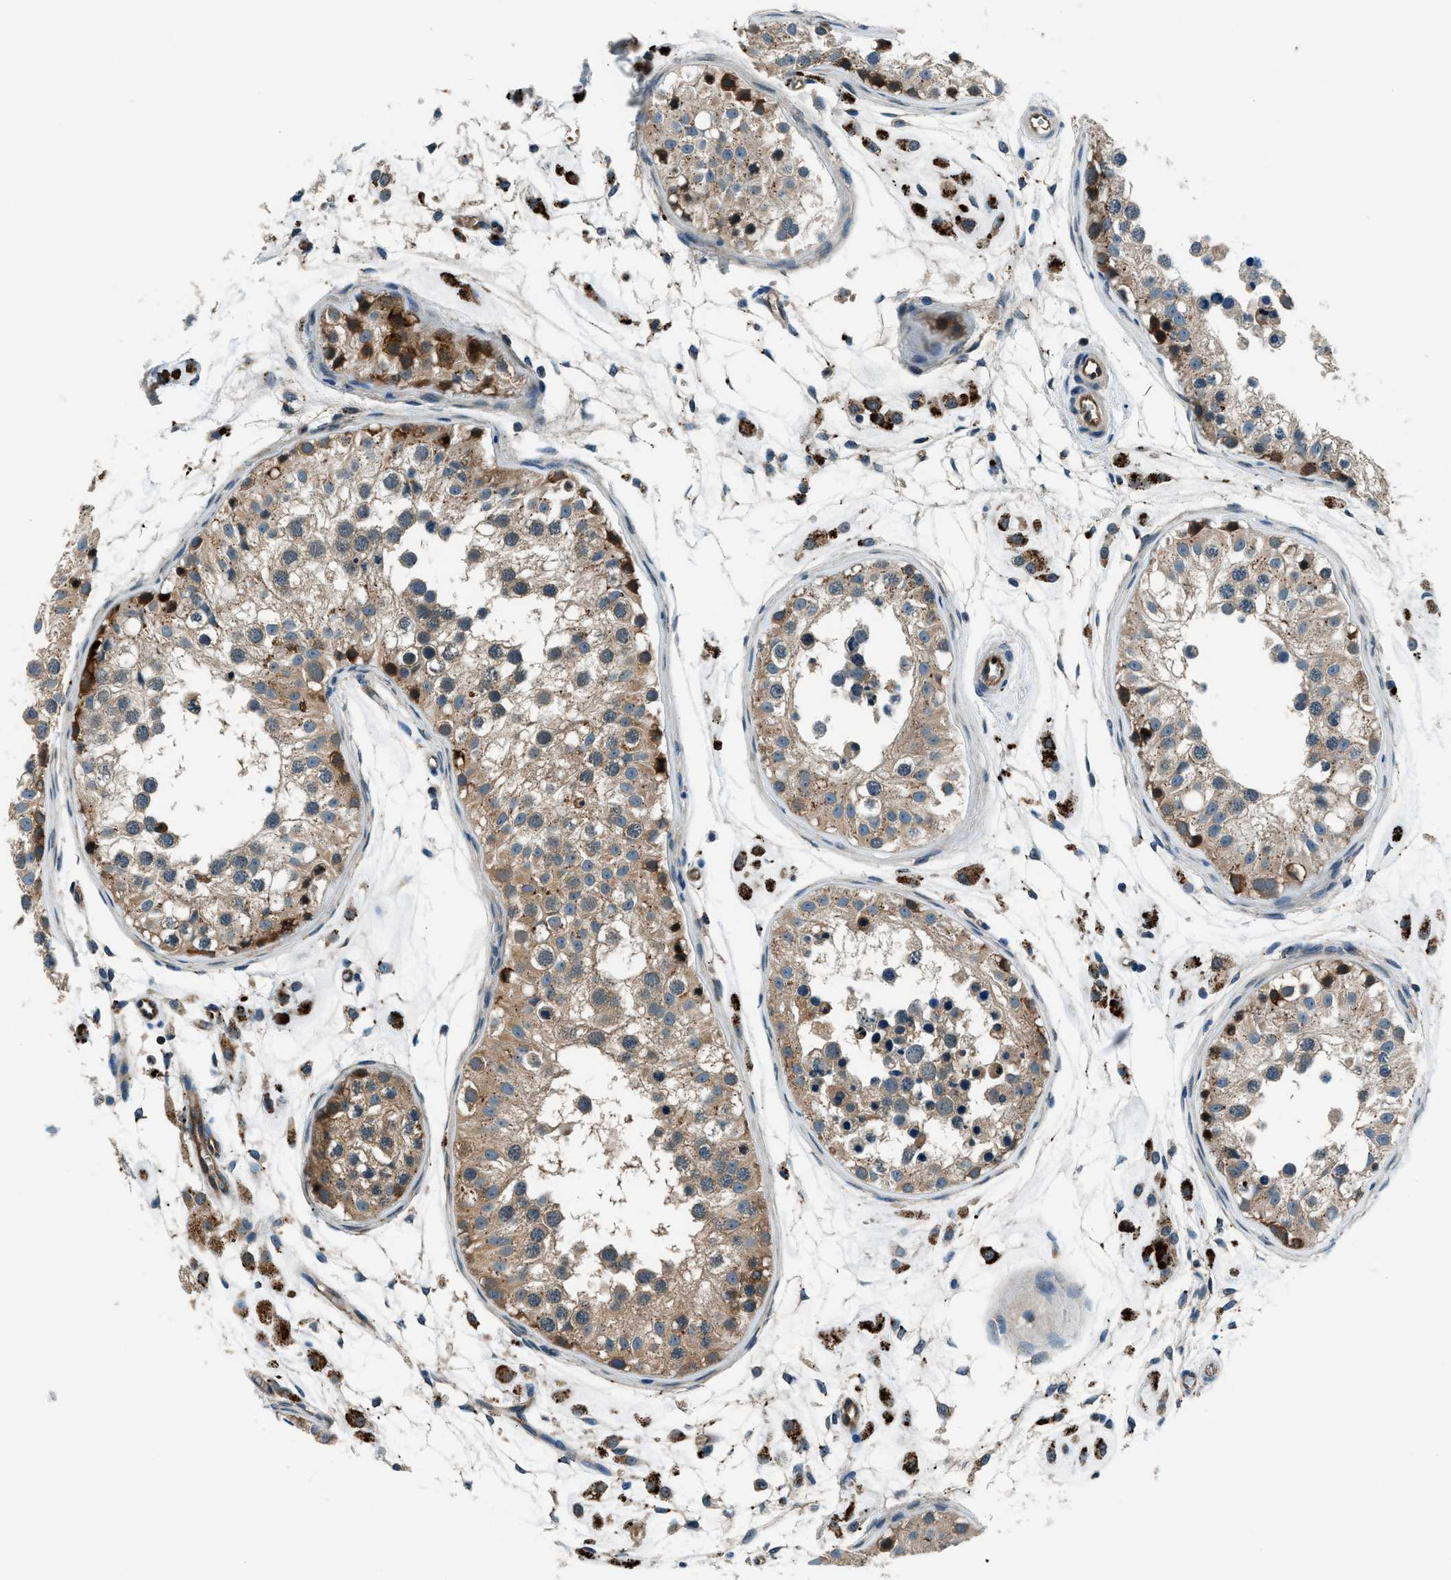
{"staining": {"intensity": "moderate", "quantity": ">75%", "location": "cytoplasmic/membranous"}, "tissue": "testis", "cell_type": "Cells in seminiferous ducts", "image_type": "normal", "snomed": [{"axis": "morphology", "description": "Normal tissue, NOS"}, {"axis": "morphology", "description": "Adenocarcinoma, metastatic, NOS"}, {"axis": "topography", "description": "Testis"}], "caption": "The photomicrograph reveals staining of benign testis, revealing moderate cytoplasmic/membranous protein positivity (brown color) within cells in seminiferous ducts. The protein of interest is stained brown, and the nuclei are stained in blue (DAB (3,3'-diaminobenzidine) IHC with brightfield microscopy, high magnification).", "gene": "SLC19A2", "patient": {"sex": "male", "age": 26}}